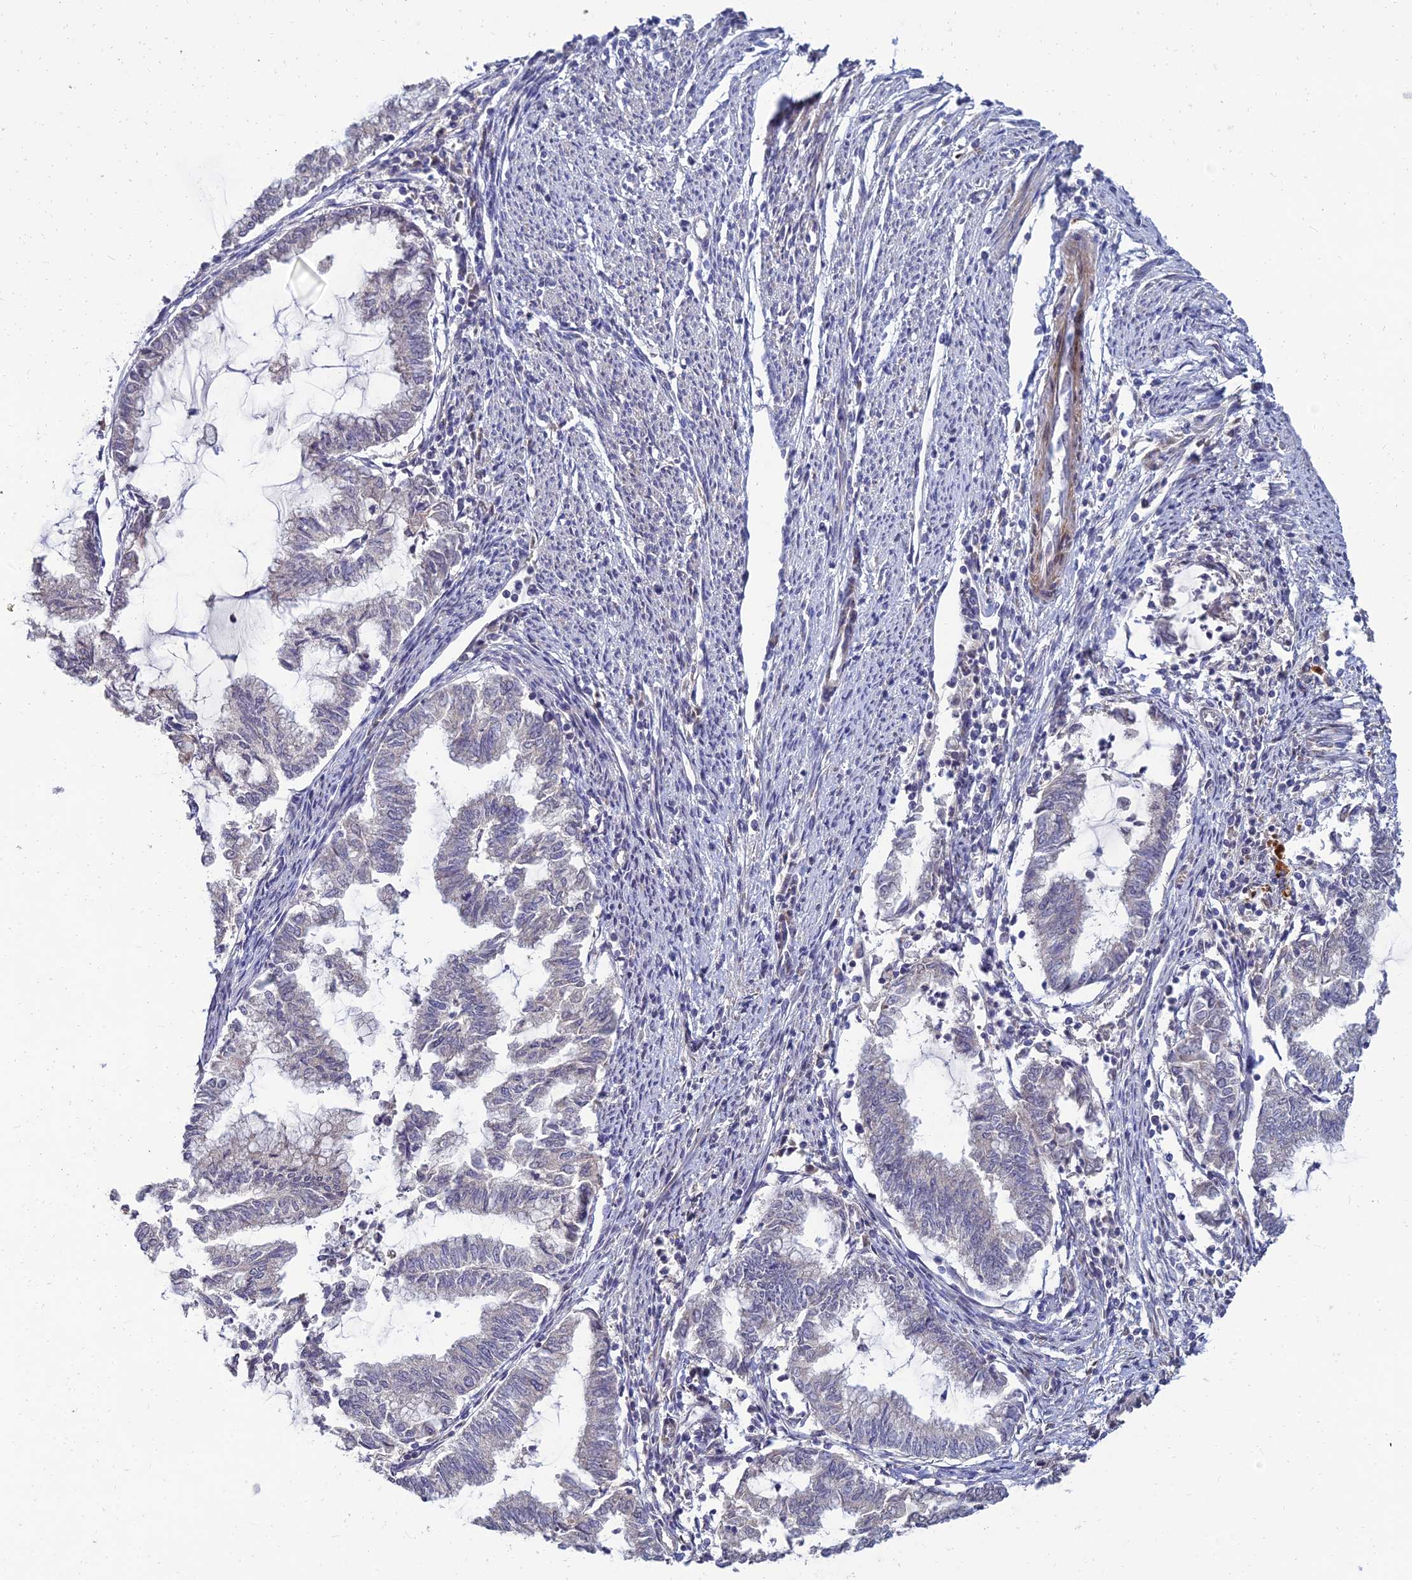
{"staining": {"intensity": "negative", "quantity": "none", "location": "none"}, "tissue": "endometrial cancer", "cell_type": "Tumor cells", "image_type": "cancer", "snomed": [{"axis": "morphology", "description": "Adenocarcinoma, NOS"}, {"axis": "topography", "description": "Endometrium"}], "caption": "The photomicrograph exhibits no significant expression in tumor cells of endometrial cancer. Nuclei are stained in blue.", "gene": "NPY", "patient": {"sex": "female", "age": 79}}